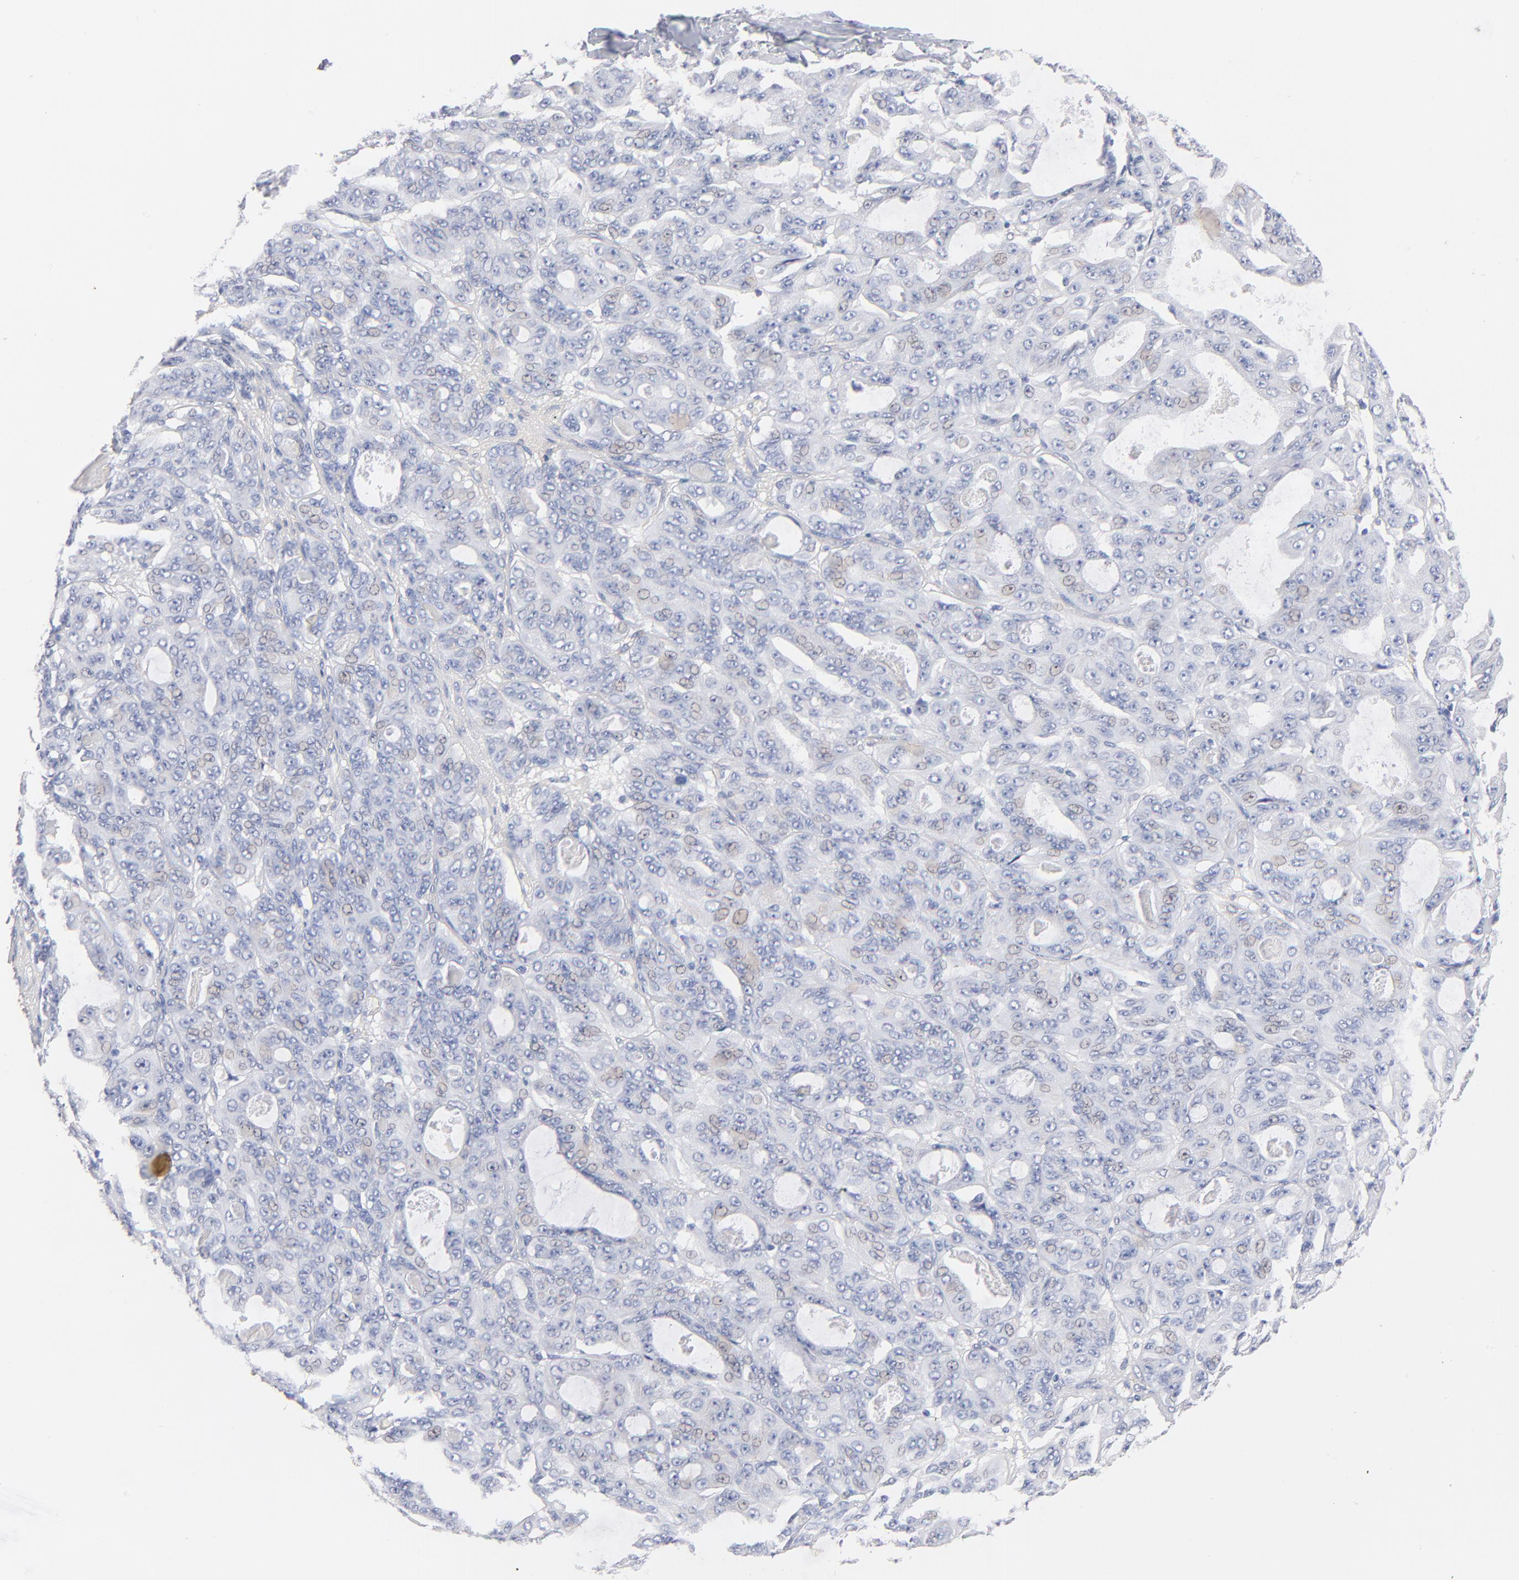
{"staining": {"intensity": "negative", "quantity": "none", "location": "none"}, "tissue": "ovarian cancer", "cell_type": "Tumor cells", "image_type": "cancer", "snomed": [{"axis": "morphology", "description": "Carcinoma, endometroid"}, {"axis": "topography", "description": "Ovary"}], "caption": "Micrograph shows no significant protein expression in tumor cells of endometroid carcinoma (ovarian).", "gene": "ITGA8", "patient": {"sex": "female", "age": 61}}